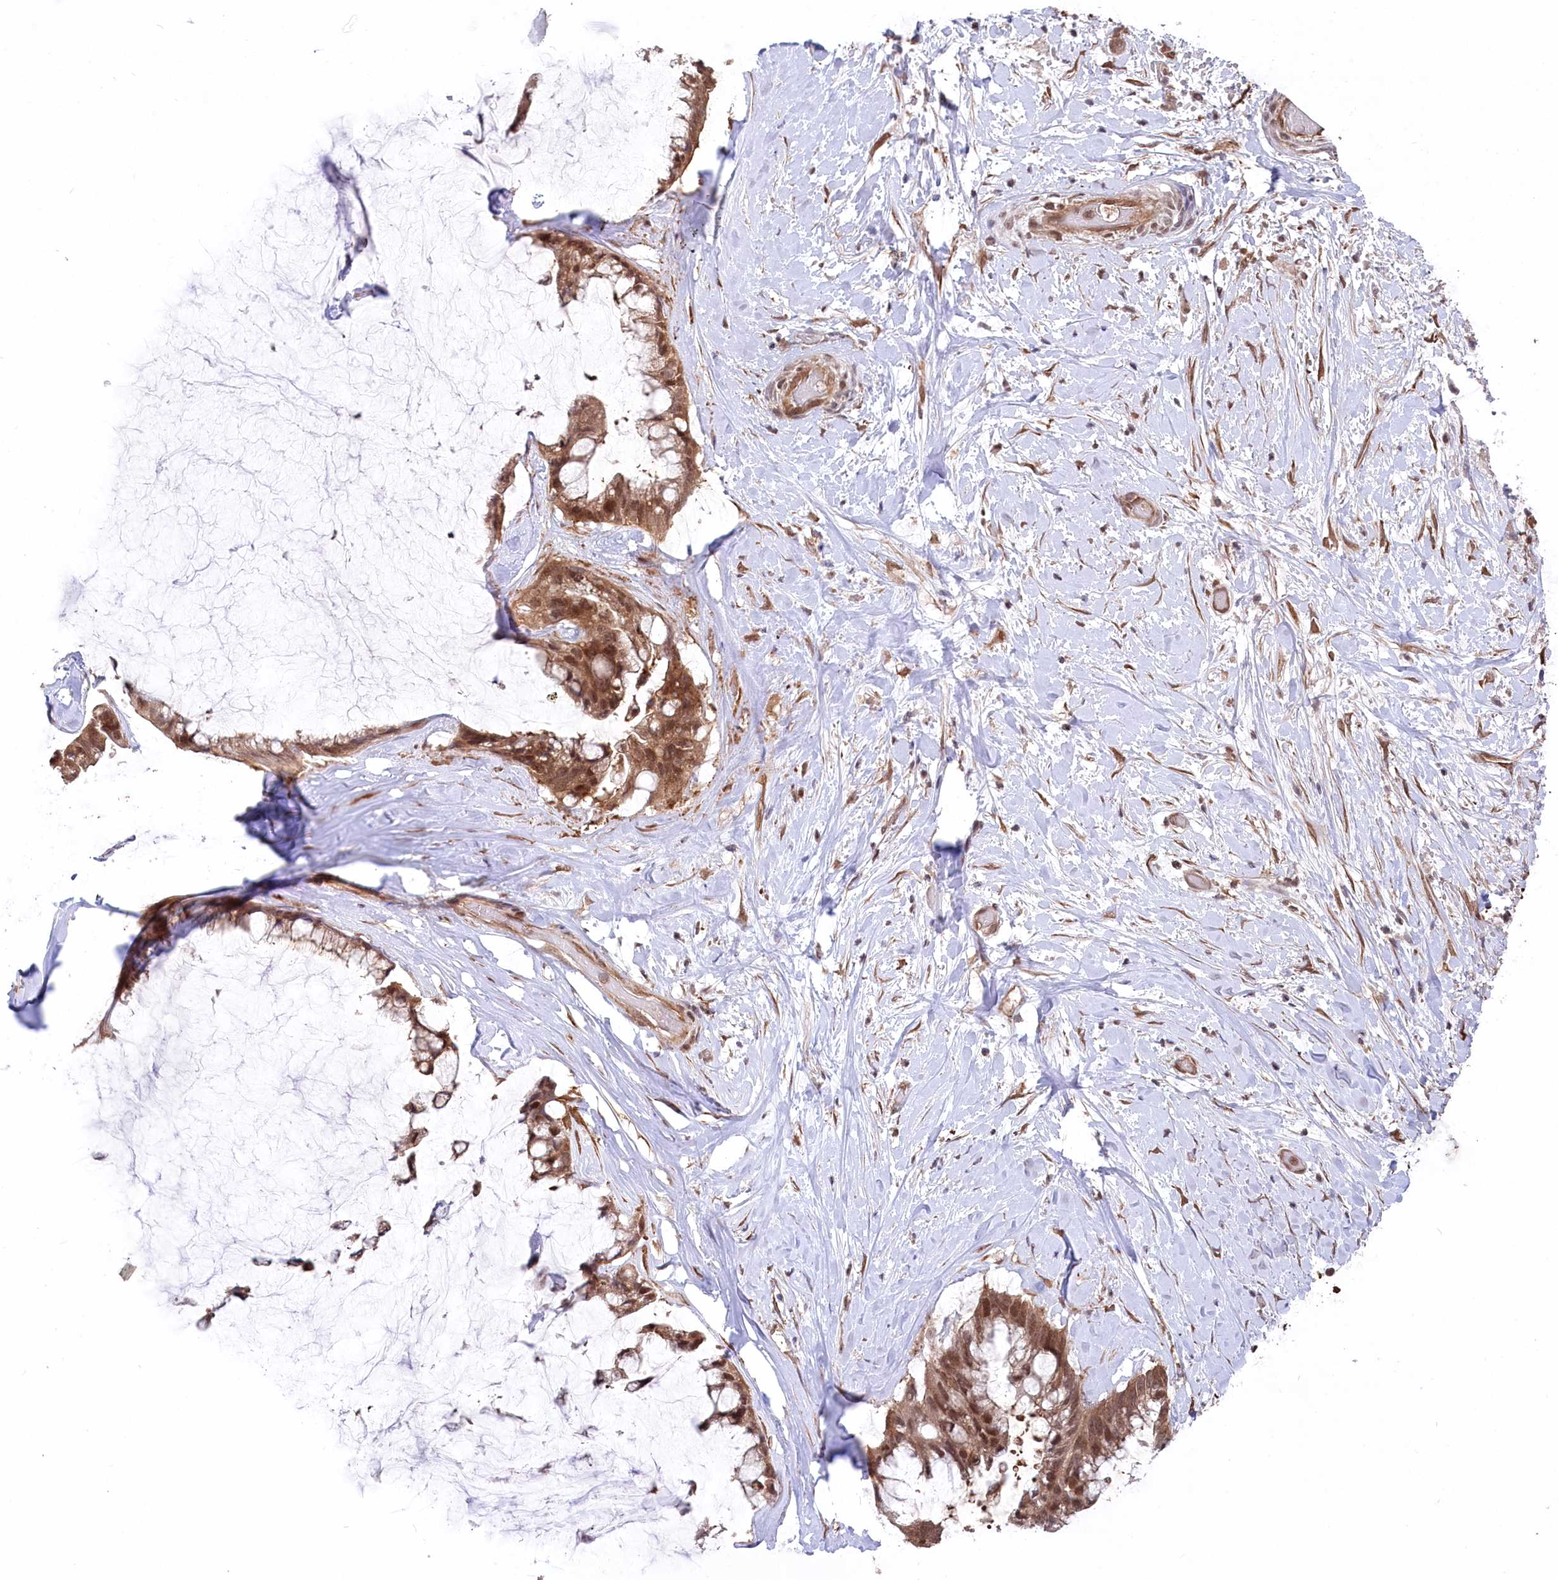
{"staining": {"intensity": "strong", "quantity": ">75%", "location": "cytoplasmic/membranous,nuclear"}, "tissue": "ovarian cancer", "cell_type": "Tumor cells", "image_type": "cancer", "snomed": [{"axis": "morphology", "description": "Cystadenocarcinoma, mucinous, NOS"}, {"axis": "topography", "description": "Ovary"}], "caption": "The micrograph exhibits immunohistochemical staining of mucinous cystadenocarcinoma (ovarian). There is strong cytoplasmic/membranous and nuclear expression is identified in approximately >75% of tumor cells.", "gene": "PSMA1", "patient": {"sex": "female", "age": 39}}